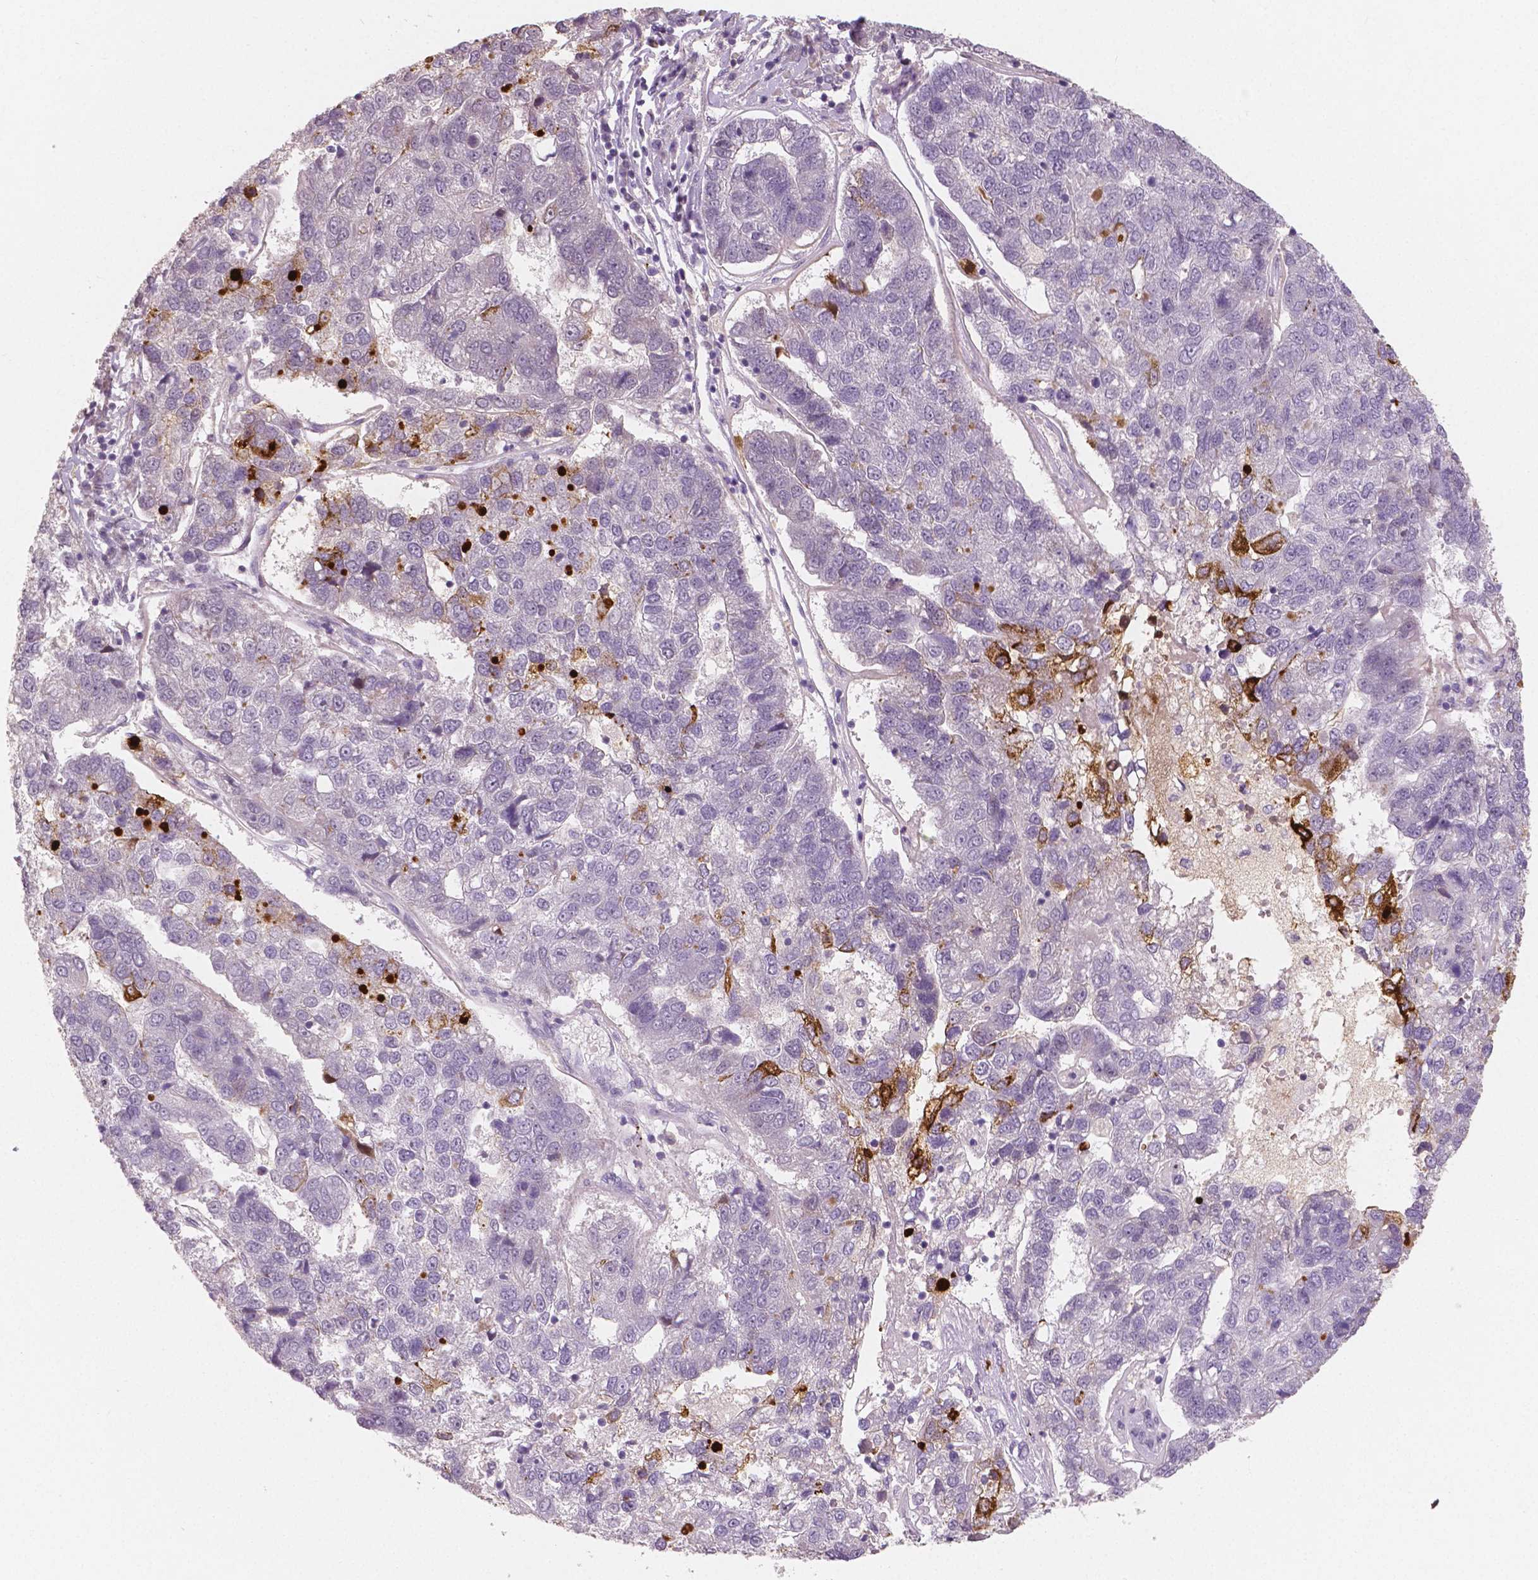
{"staining": {"intensity": "moderate", "quantity": "<25%", "location": "cytoplasmic/membranous"}, "tissue": "pancreatic cancer", "cell_type": "Tumor cells", "image_type": "cancer", "snomed": [{"axis": "morphology", "description": "Adenocarcinoma, NOS"}, {"axis": "topography", "description": "Pancreas"}], "caption": "The immunohistochemical stain highlights moderate cytoplasmic/membranous positivity in tumor cells of pancreatic adenocarcinoma tissue. The protein of interest is stained brown, and the nuclei are stained in blue (DAB IHC with brightfield microscopy, high magnification).", "gene": "APOA4", "patient": {"sex": "female", "age": 61}}